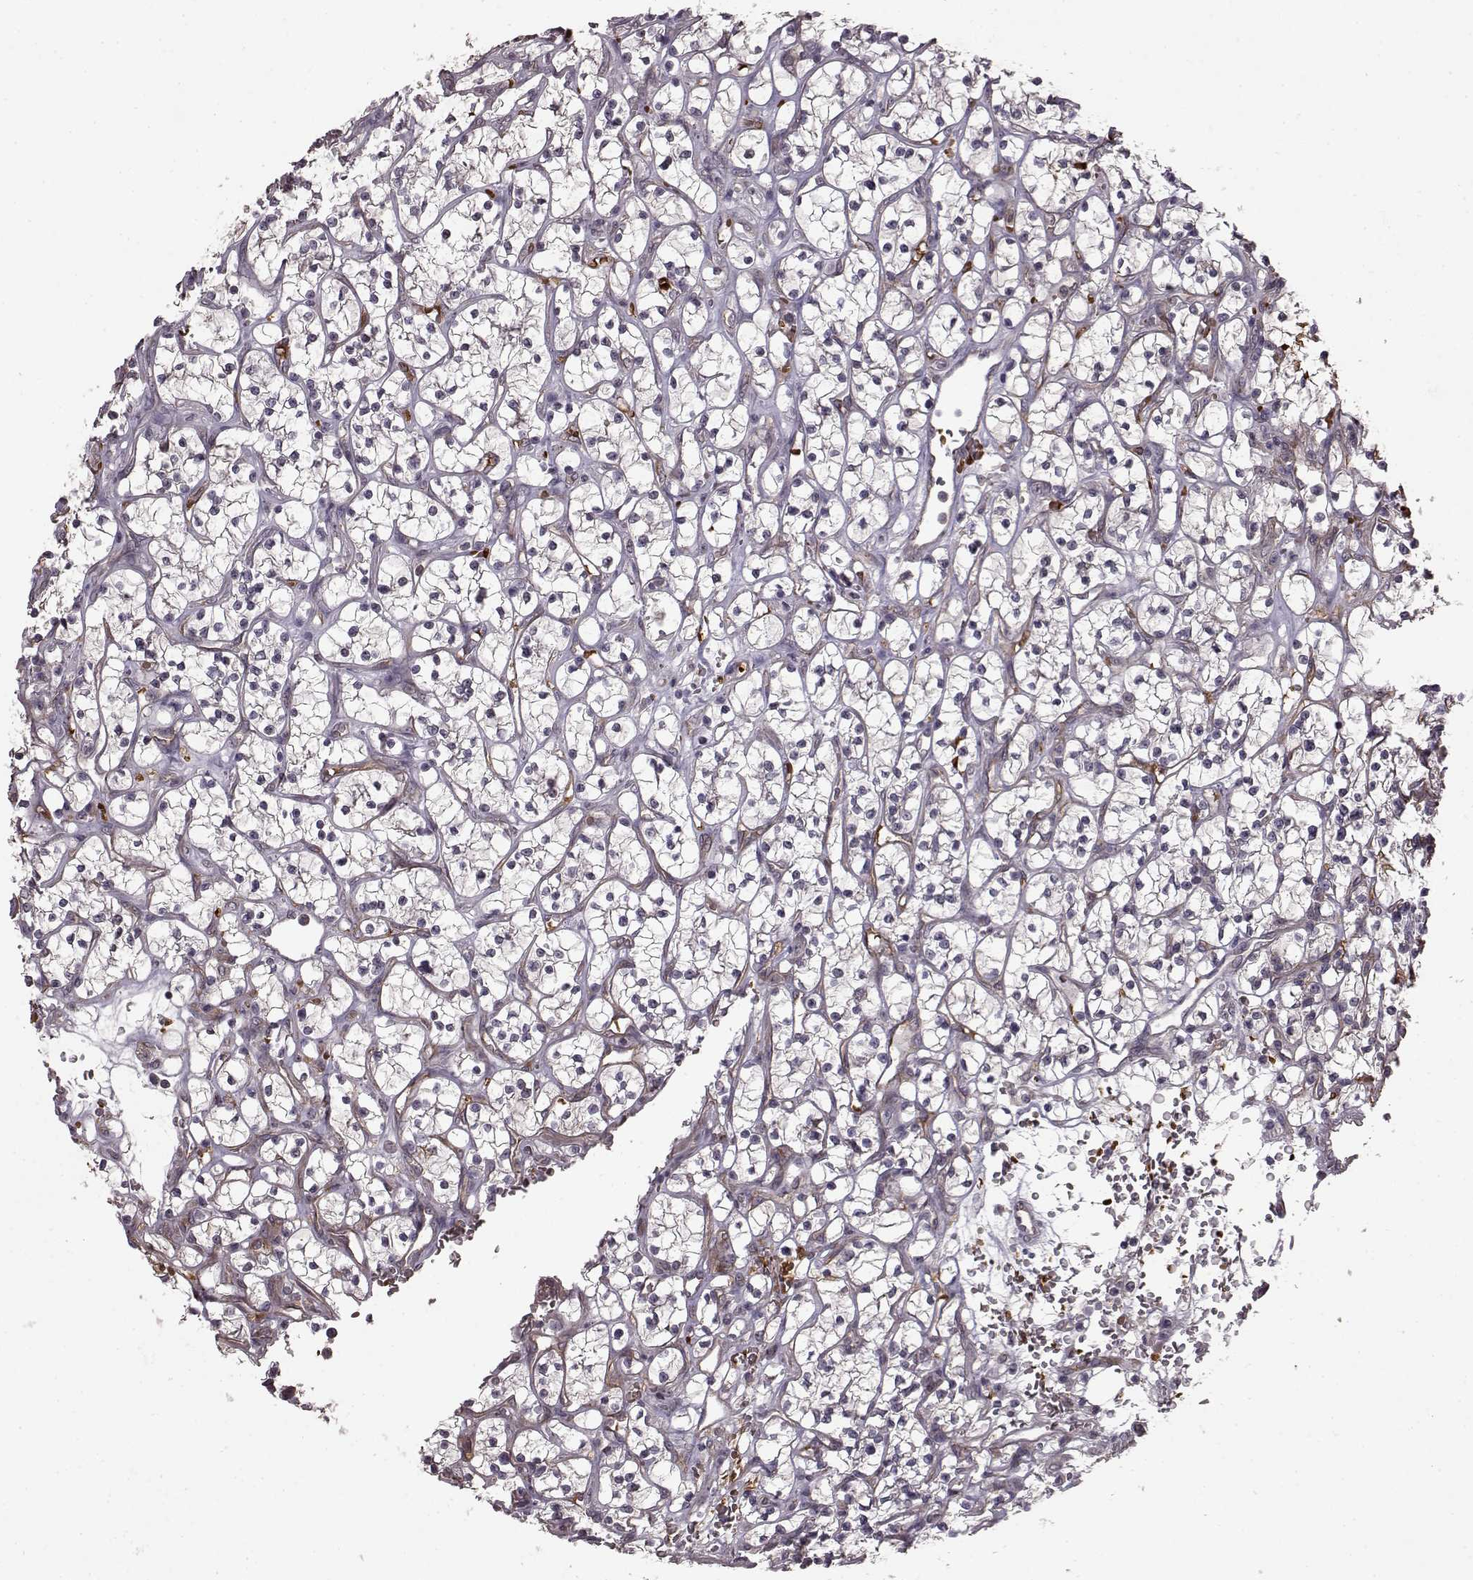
{"staining": {"intensity": "negative", "quantity": "none", "location": "none"}, "tissue": "renal cancer", "cell_type": "Tumor cells", "image_type": "cancer", "snomed": [{"axis": "morphology", "description": "Adenocarcinoma, NOS"}, {"axis": "topography", "description": "Kidney"}], "caption": "IHC image of neoplastic tissue: human adenocarcinoma (renal) stained with DAB (3,3'-diaminobenzidine) demonstrates no significant protein staining in tumor cells.", "gene": "PROP1", "patient": {"sex": "female", "age": 64}}